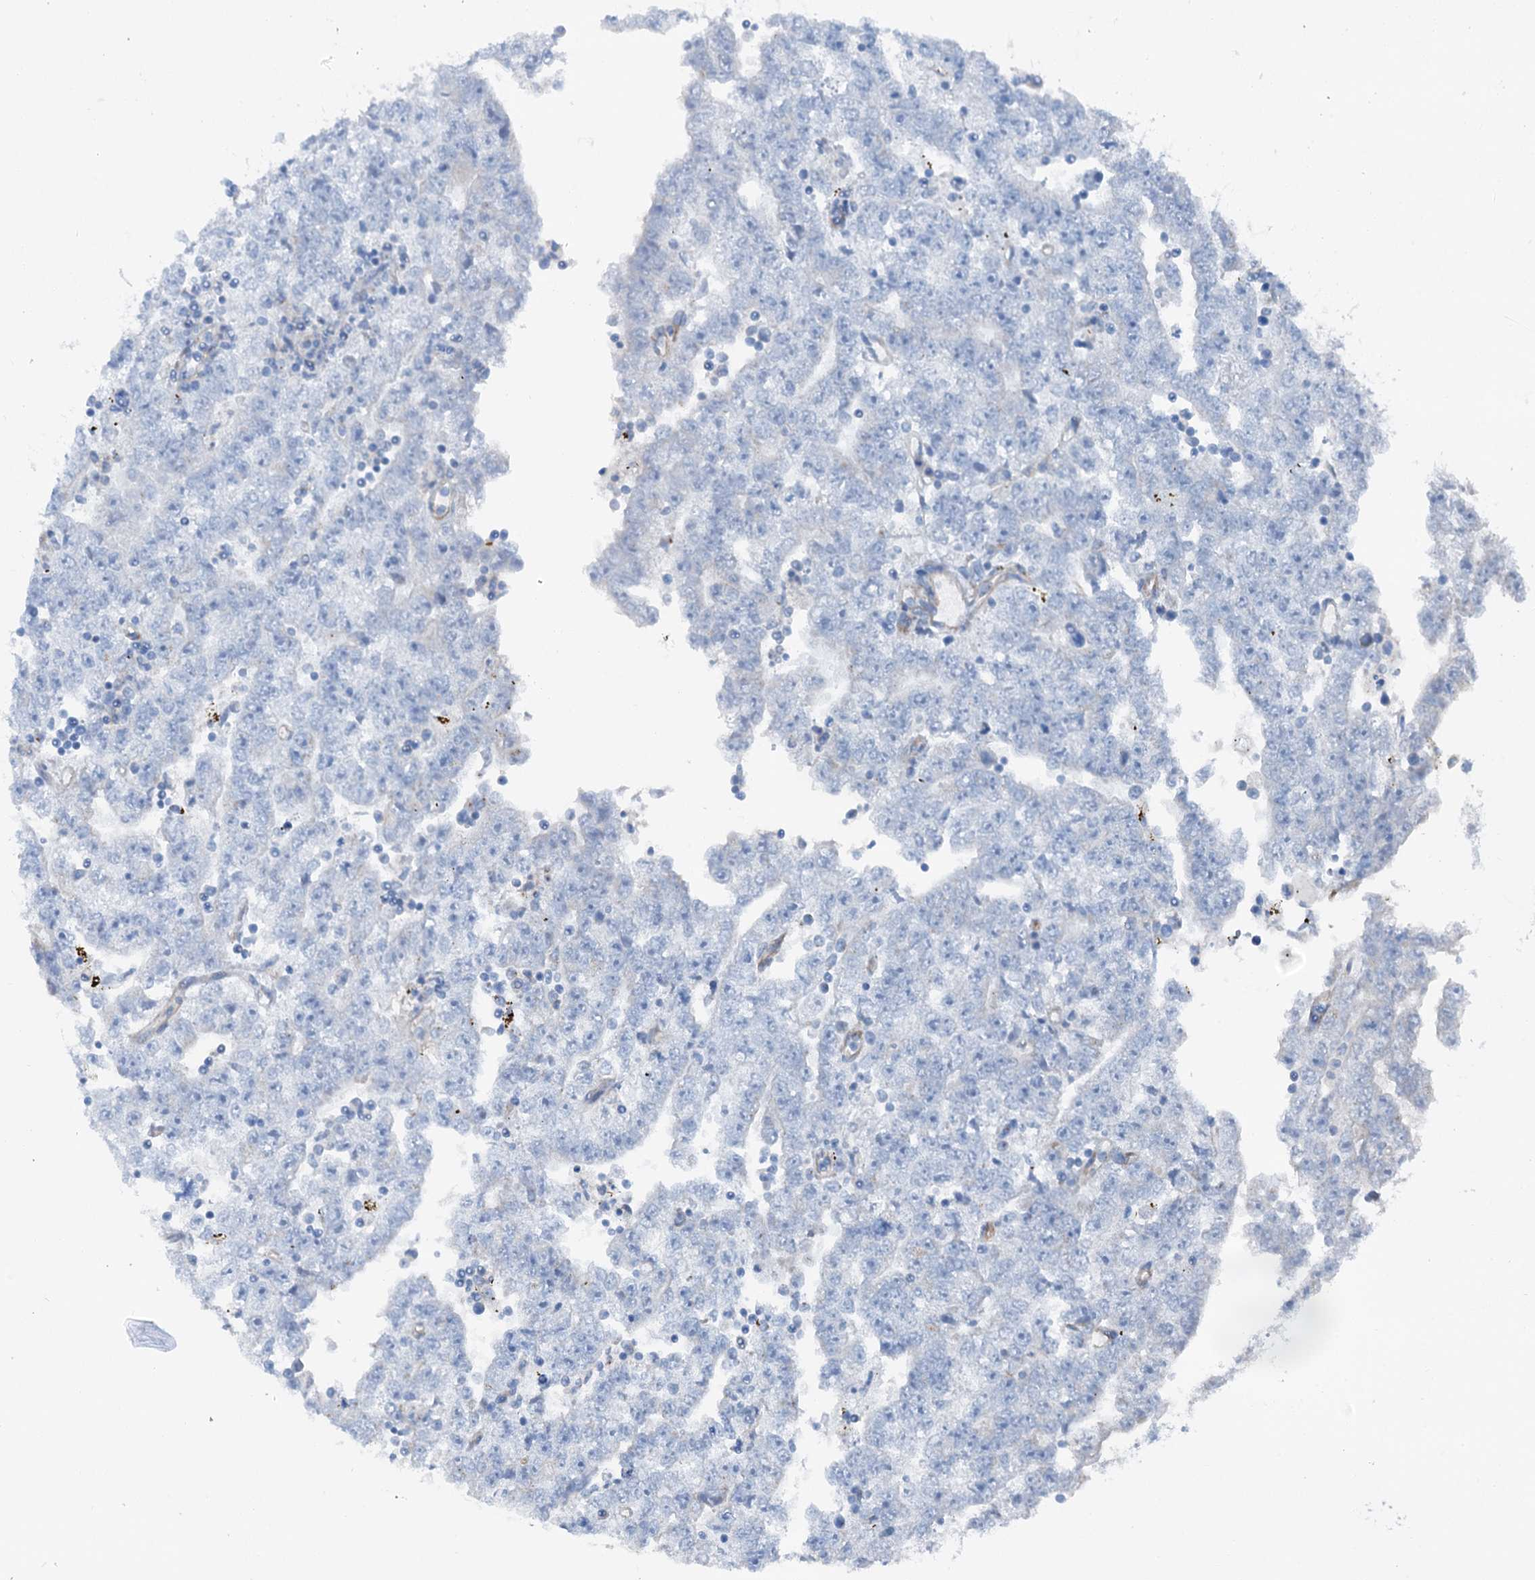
{"staining": {"intensity": "negative", "quantity": "none", "location": "none"}, "tissue": "testis cancer", "cell_type": "Tumor cells", "image_type": "cancer", "snomed": [{"axis": "morphology", "description": "Carcinoma, Embryonal, NOS"}, {"axis": "topography", "description": "Testis"}], "caption": "This is an immunohistochemistry micrograph of embryonal carcinoma (testis). There is no positivity in tumor cells.", "gene": "CALCOCO1", "patient": {"sex": "male", "age": 25}}